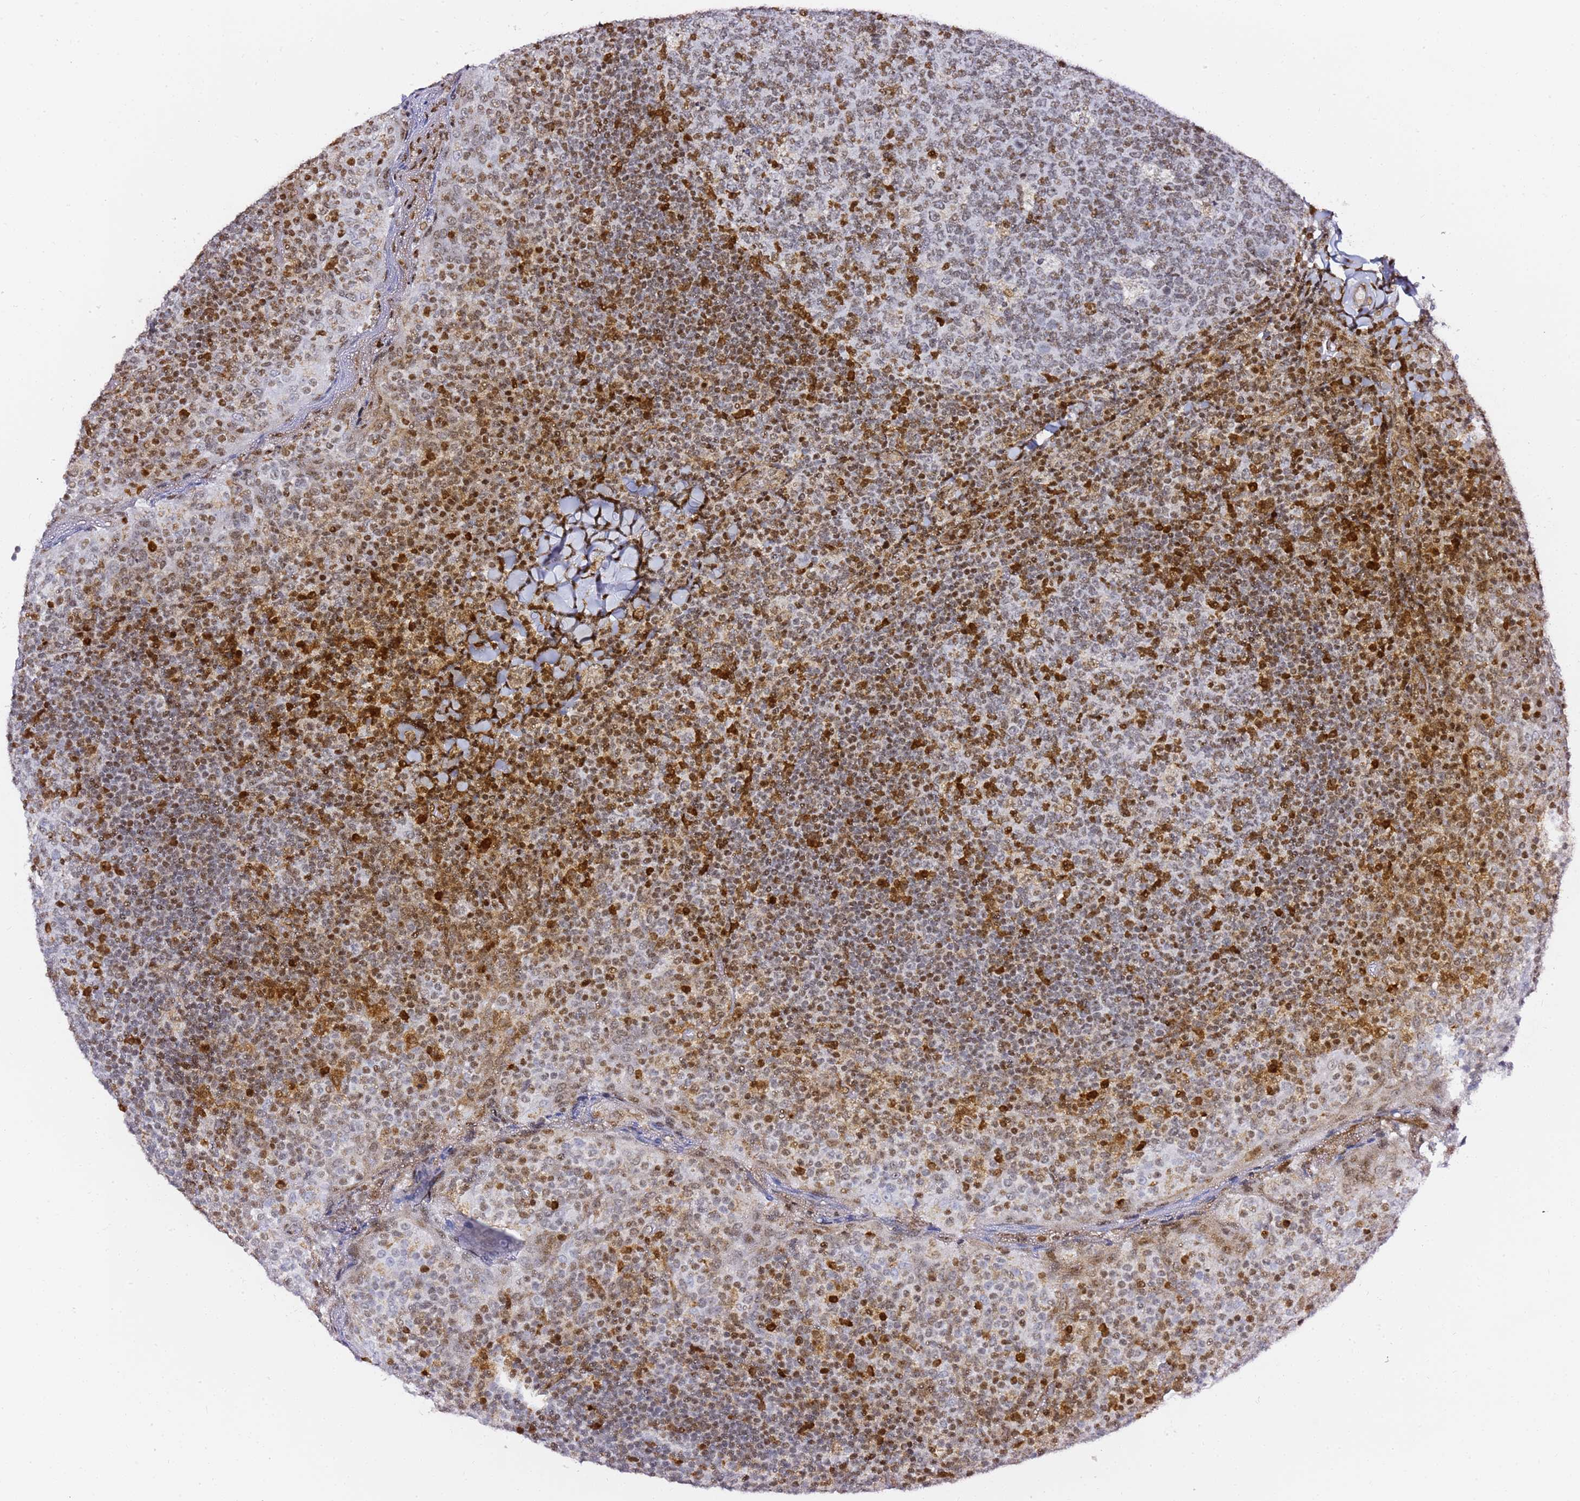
{"staining": {"intensity": "moderate", "quantity": "25%-75%", "location": "nuclear"}, "tissue": "tonsil", "cell_type": "Germinal center cells", "image_type": "normal", "snomed": [{"axis": "morphology", "description": "Normal tissue, NOS"}, {"axis": "topography", "description": "Tonsil"}], "caption": "A medium amount of moderate nuclear positivity is present in approximately 25%-75% of germinal center cells in benign tonsil.", "gene": "GBP2", "patient": {"sex": "female", "age": 19}}